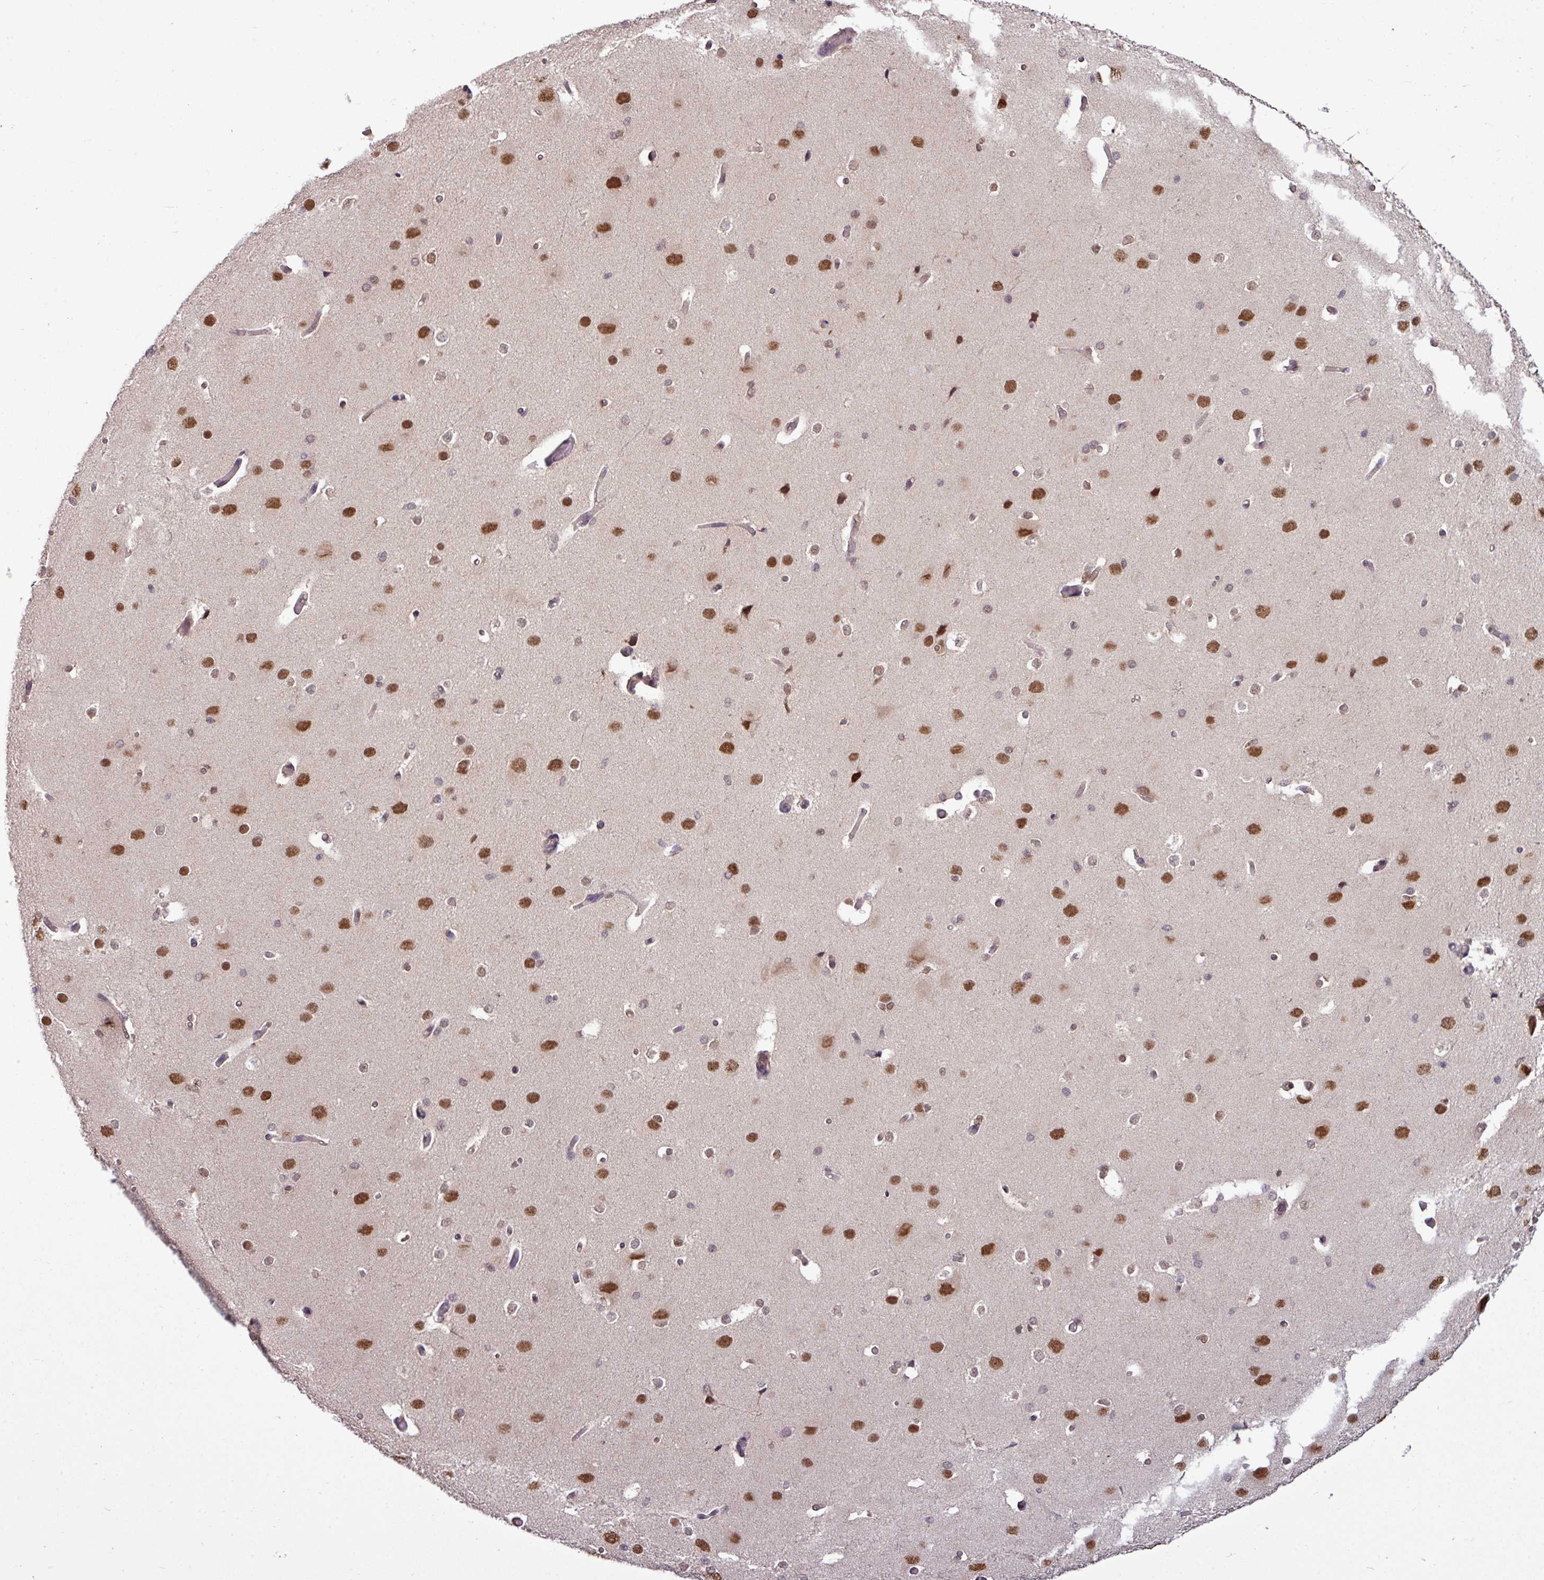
{"staining": {"intensity": "weak", "quantity": "<25%", "location": "cytoplasmic/membranous"}, "tissue": "cerebral cortex", "cell_type": "Endothelial cells", "image_type": "normal", "snomed": [{"axis": "morphology", "description": "Normal tissue, NOS"}, {"axis": "morphology", "description": "Inflammation, NOS"}, {"axis": "topography", "description": "Cerebral cortex"}], "caption": "The image reveals no staining of endothelial cells in benign cerebral cortex. Brightfield microscopy of IHC stained with DAB (3,3'-diaminobenzidine) (brown) and hematoxylin (blue), captured at high magnification.", "gene": "SKIC2", "patient": {"sex": "male", "age": 6}}